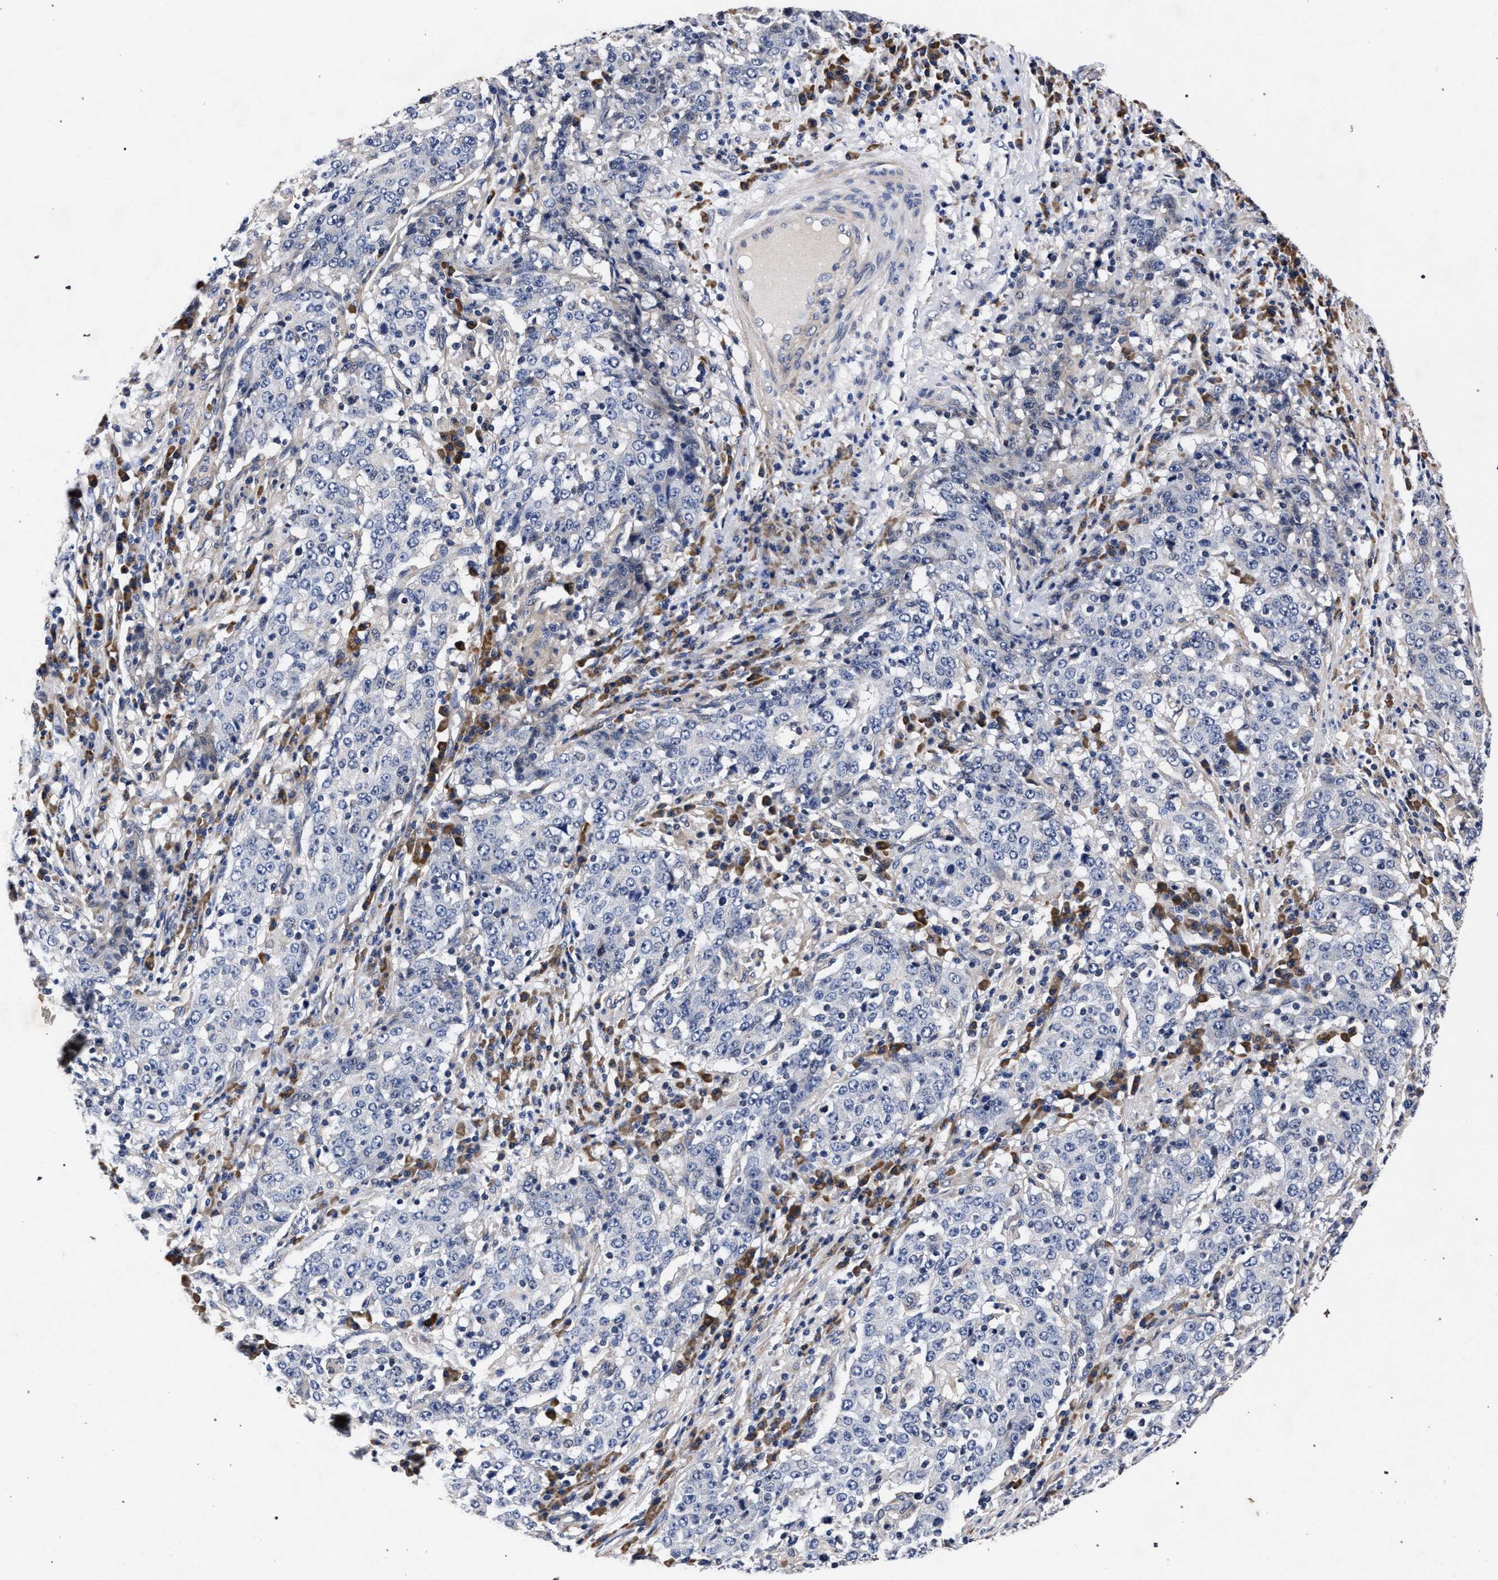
{"staining": {"intensity": "negative", "quantity": "none", "location": "none"}, "tissue": "stomach cancer", "cell_type": "Tumor cells", "image_type": "cancer", "snomed": [{"axis": "morphology", "description": "Adenocarcinoma, NOS"}, {"axis": "topography", "description": "Stomach"}], "caption": "This is an immunohistochemistry (IHC) micrograph of stomach cancer (adenocarcinoma). There is no expression in tumor cells.", "gene": "CFAP95", "patient": {"sex": "male", "age": 59}}